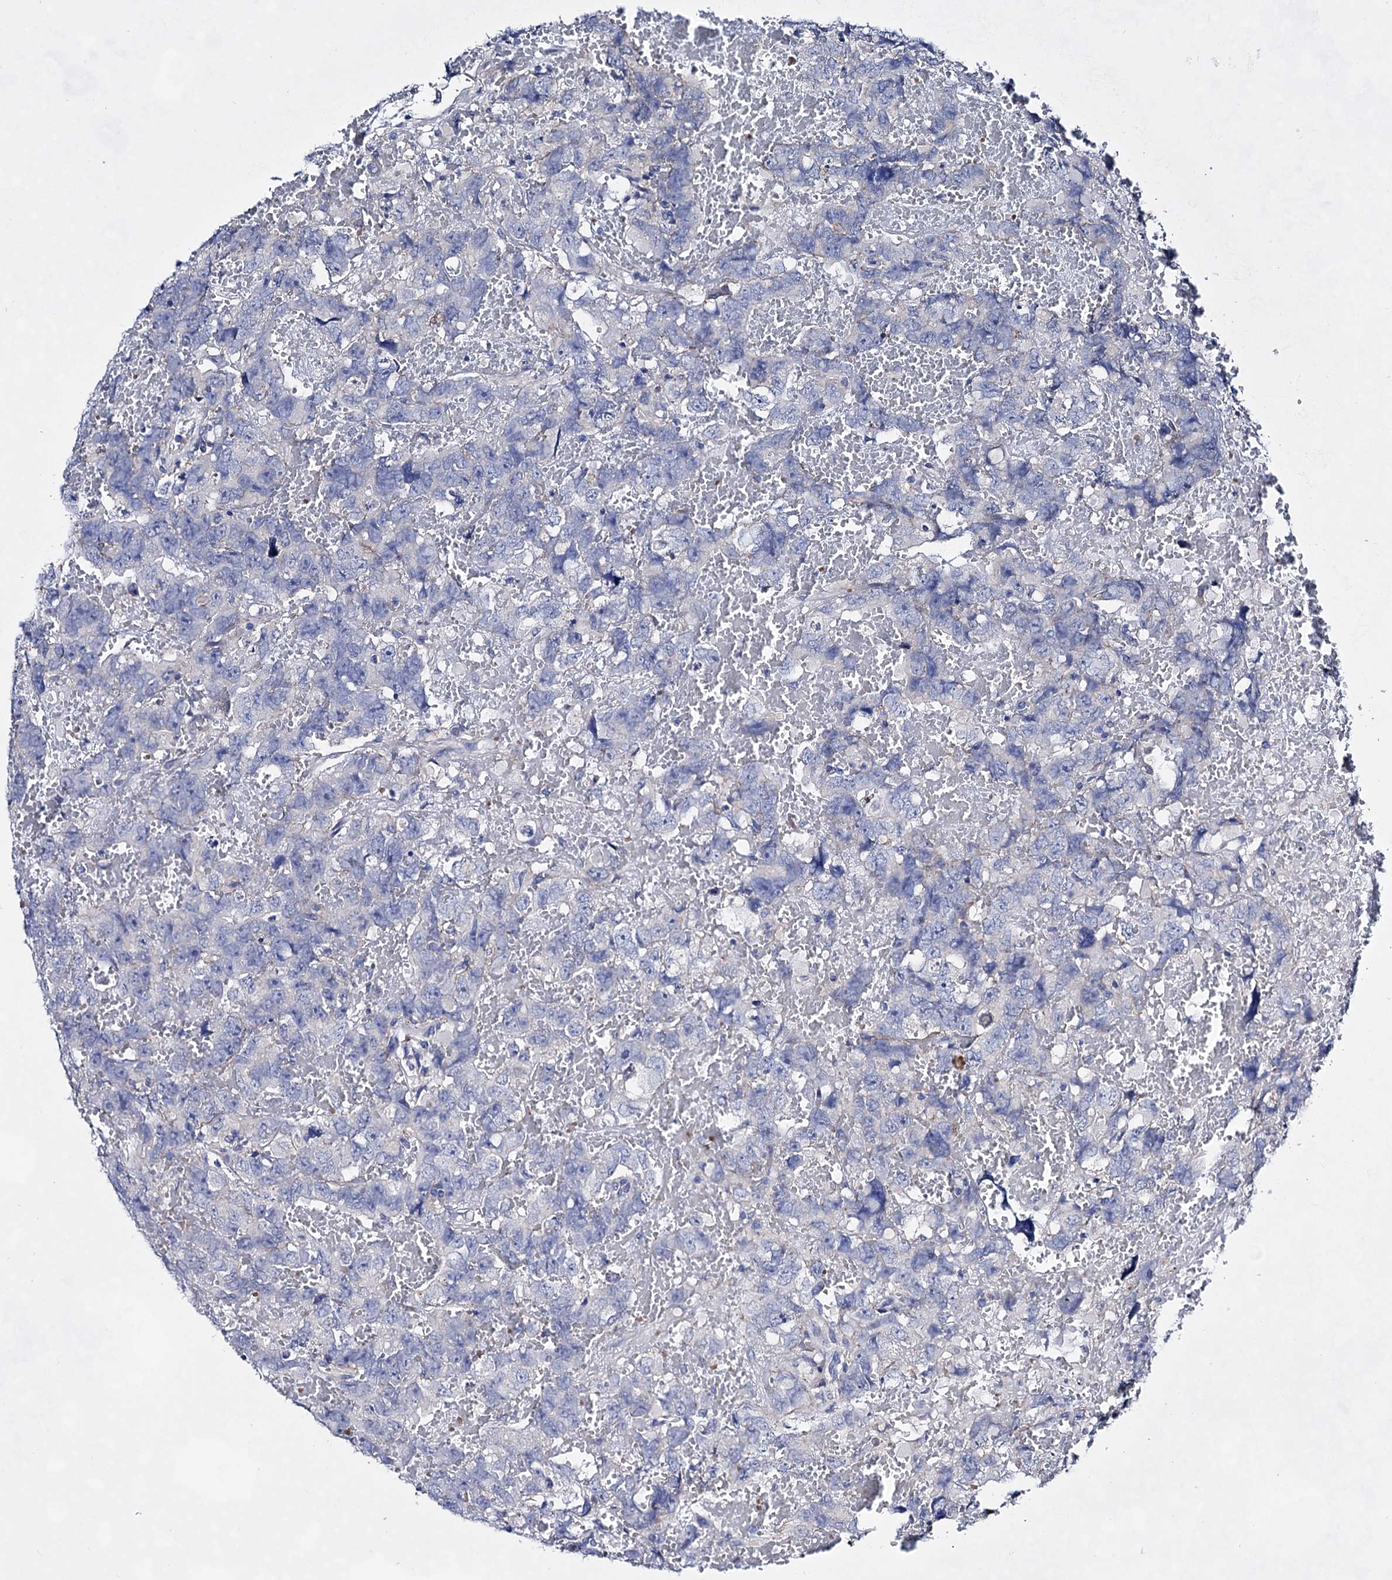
{"staining": {"intensity": "negative", "quantity": "none", "location": "none"}, "tissue": "testis cancer", "cell_type": "Tumor cells", "image_type": "cancer", "snomed": [{"axis": "morphology", "description": "Carcinoma, Embryonal, NOS"}, {"axis": "topography", "description": "Testis"}], "caption": "Human testis cancer (embryonal carcinoma) stained for a protein using immunohistochemistry (IHC) exhibits no positivity in tumor cells.", "gene": "PLIN1", "patient": {"sex": "male", "age": 45}}